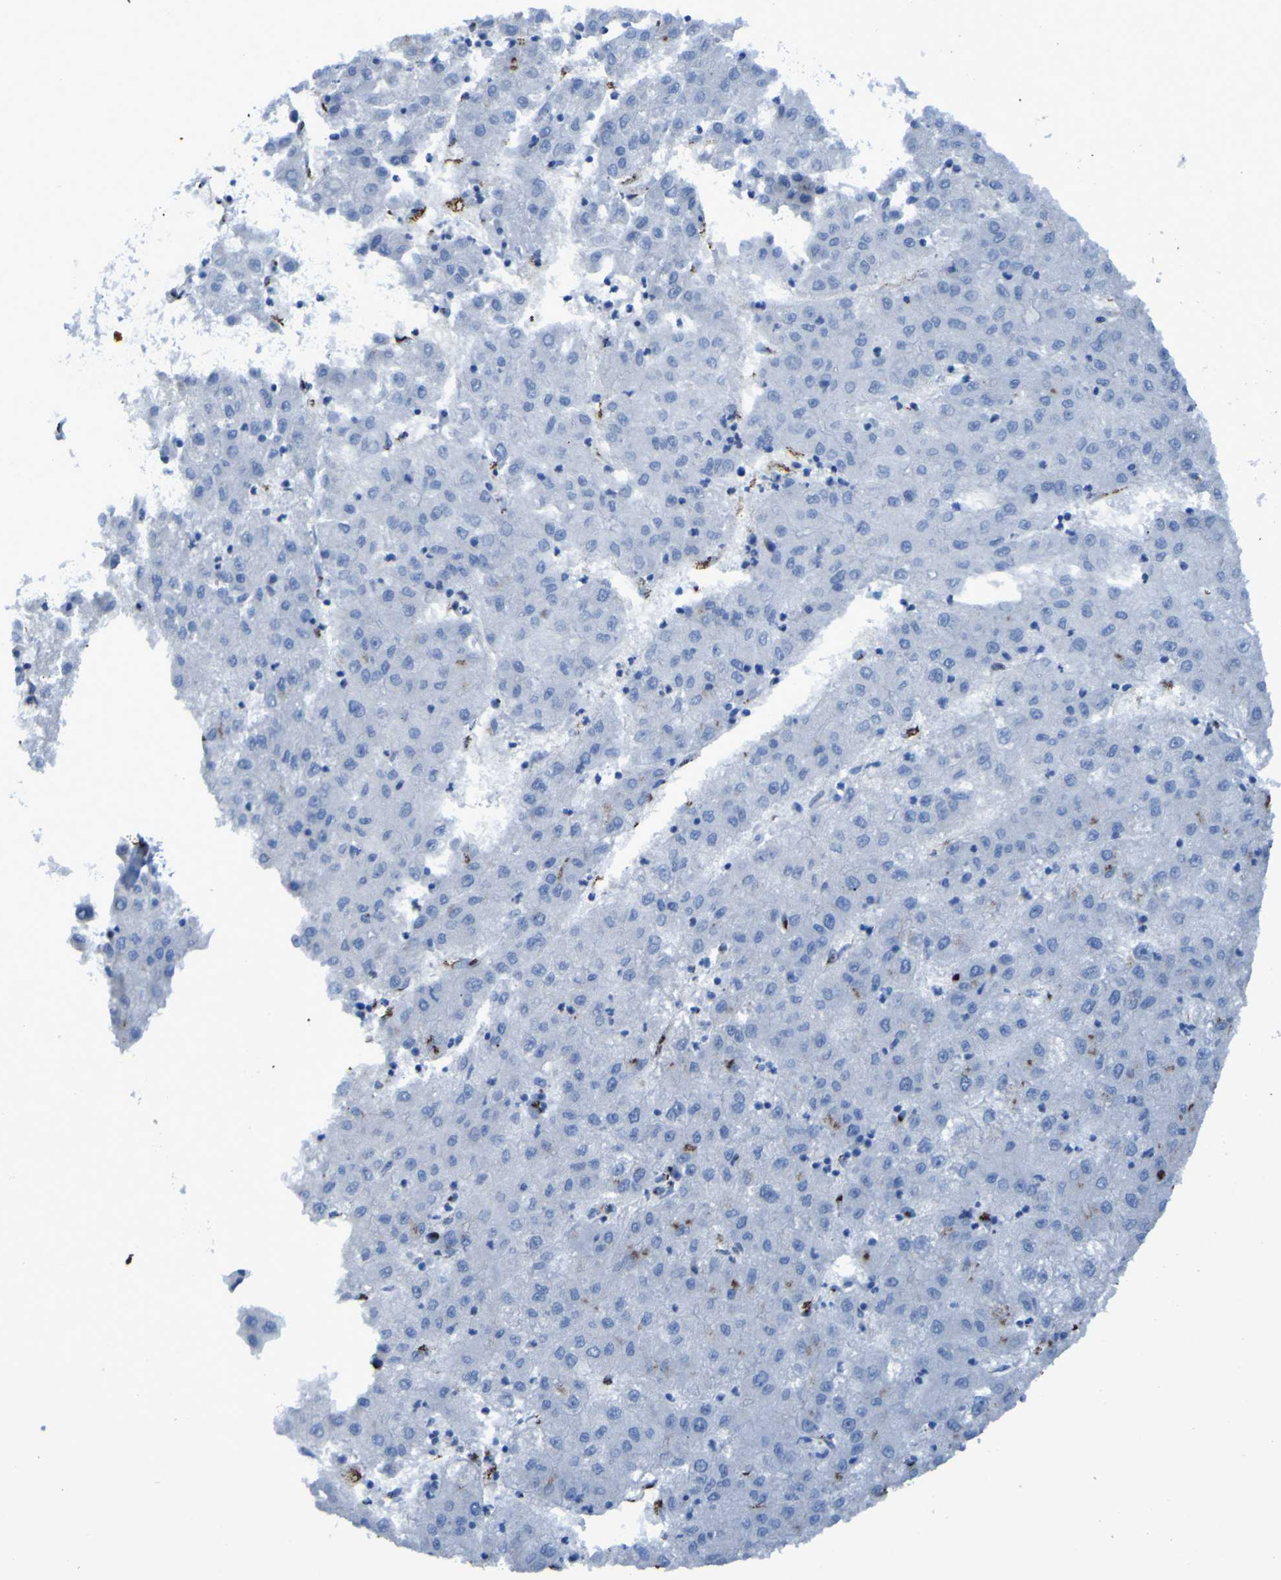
{"staining": {"intensity": "moderate", "quantity": "<25%", "location": "cytoplasmic/membranous"}, "tissue": "liver cancer", "cell_type": "Tumor cells", "image_type": "cancer", "snomed": [{"axis": "morphology", "description": "Carcinoma, Hepatocellular, NOS"}, {"axis": "topography", "description": "Liver"}], "caption": "High-magnification brightfield microscopy of liver cancer (hepatocellular carcinoma) stained with DAB (3,3'-diaminobenzidine) (brown) and counterstained with hematoxylin (blue). tumor cells exhibit moderate cytoplasmic/membranous positivity is present in about<25% of cells. (Stains: DAB in brown, nuclei in blue, Microscopy: brightfield microscopy at high magnification).", "gene": "GOLM1", "patient": {"sex": "male", "age": 72}}